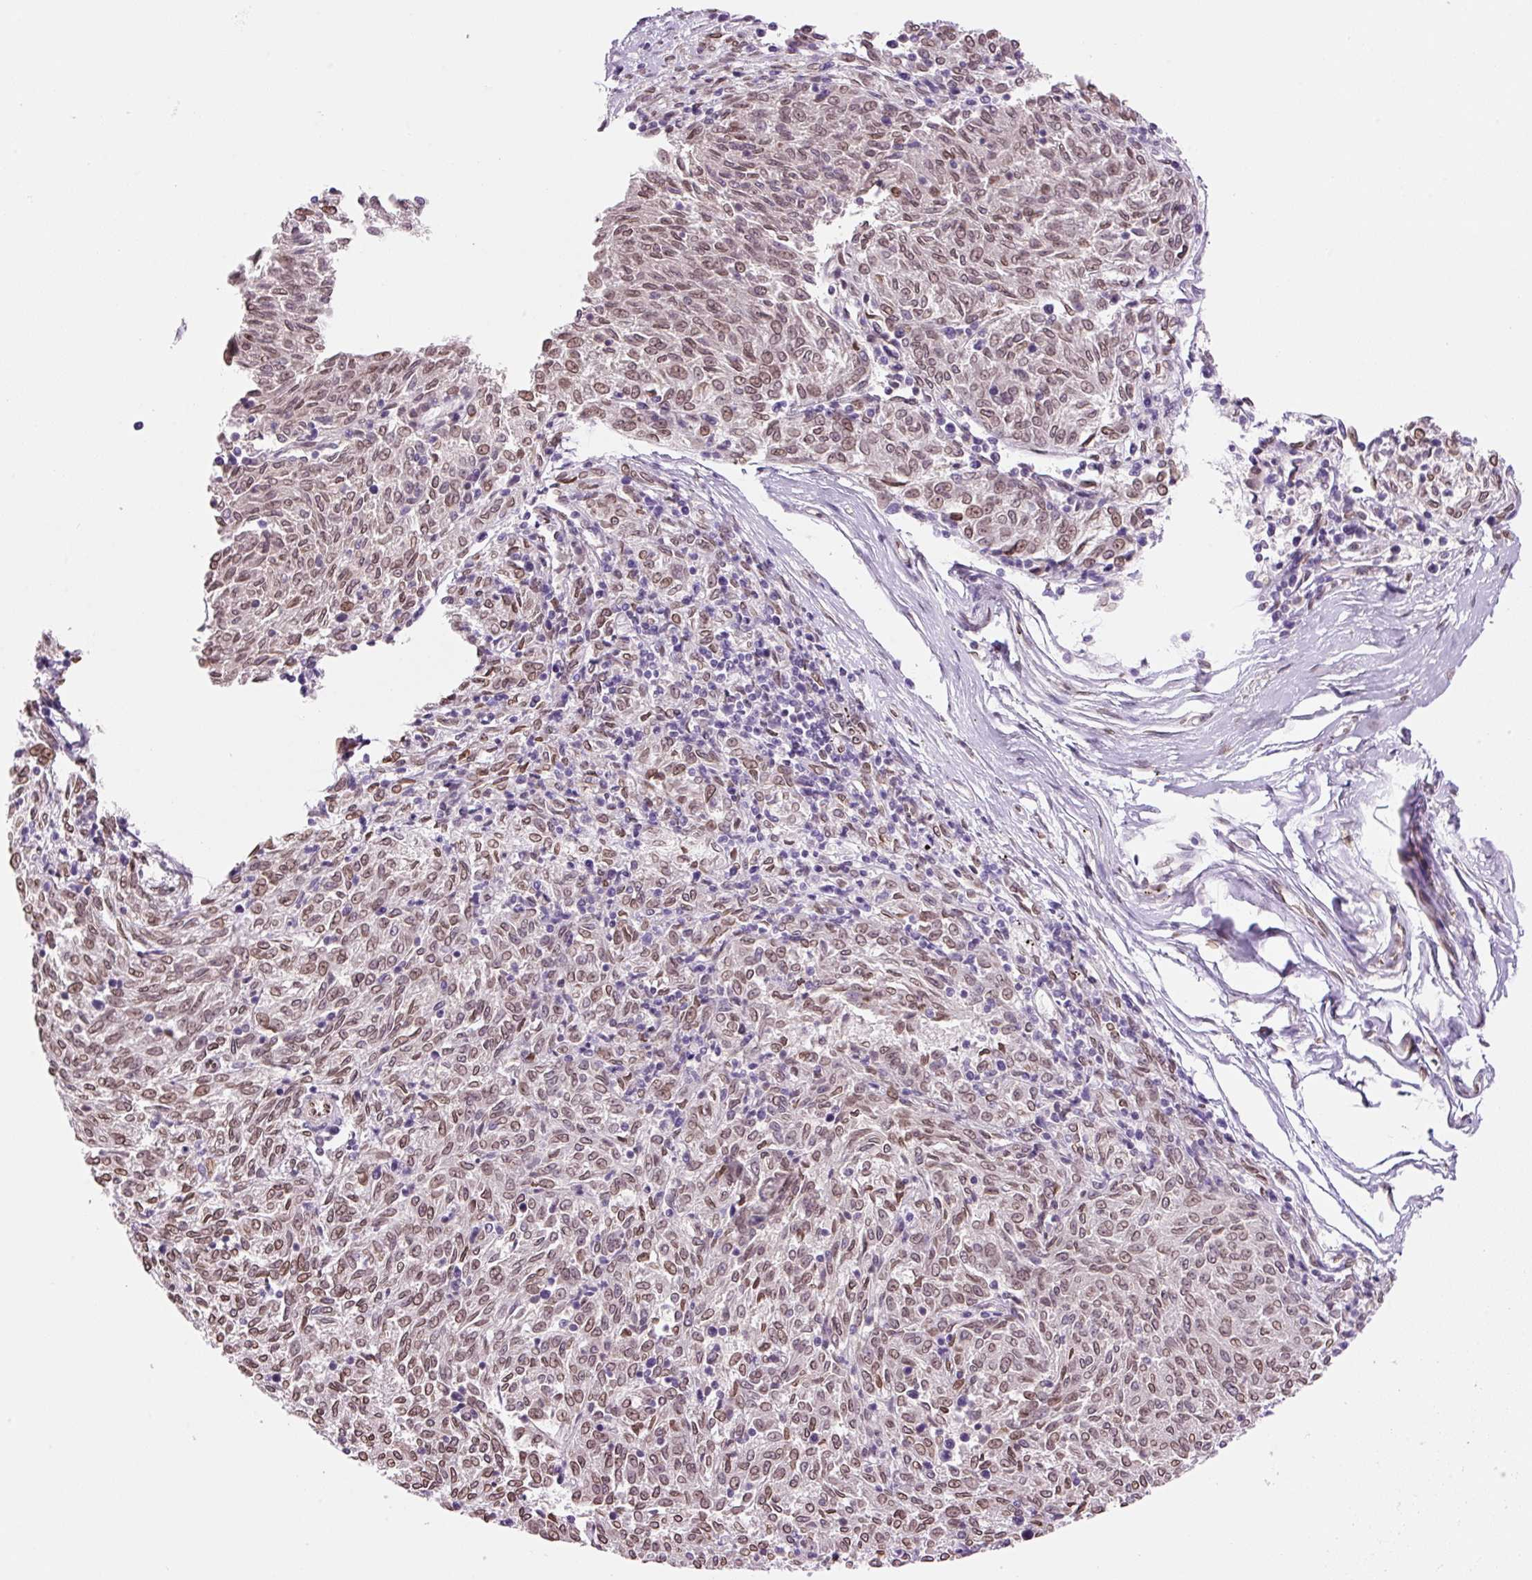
{"staining": {"intensity": "moderate", "quantity": ">75%", "location": "cytoplasmic/membranous,nuclear"}, "tissue": "melanoma", "cell_type": "Tumor cells", "image_type": "cancer", "snomed": [{"axis": "morphology", "description": "Malignant melanoma, NOS"}, {"axis": "topography", "description": "Skin"}], "caption": "Tumor cells show moderate cytoplasmic/membranous and nuclear staining in approximately >75% of cells in malignant melanoma. (DAB (3,3'-diaminobenzidine) IHC with brightfield microscopy, high magnification).", "gene": "ZNF224", "patient": {"sex": "female", "age": 72}}